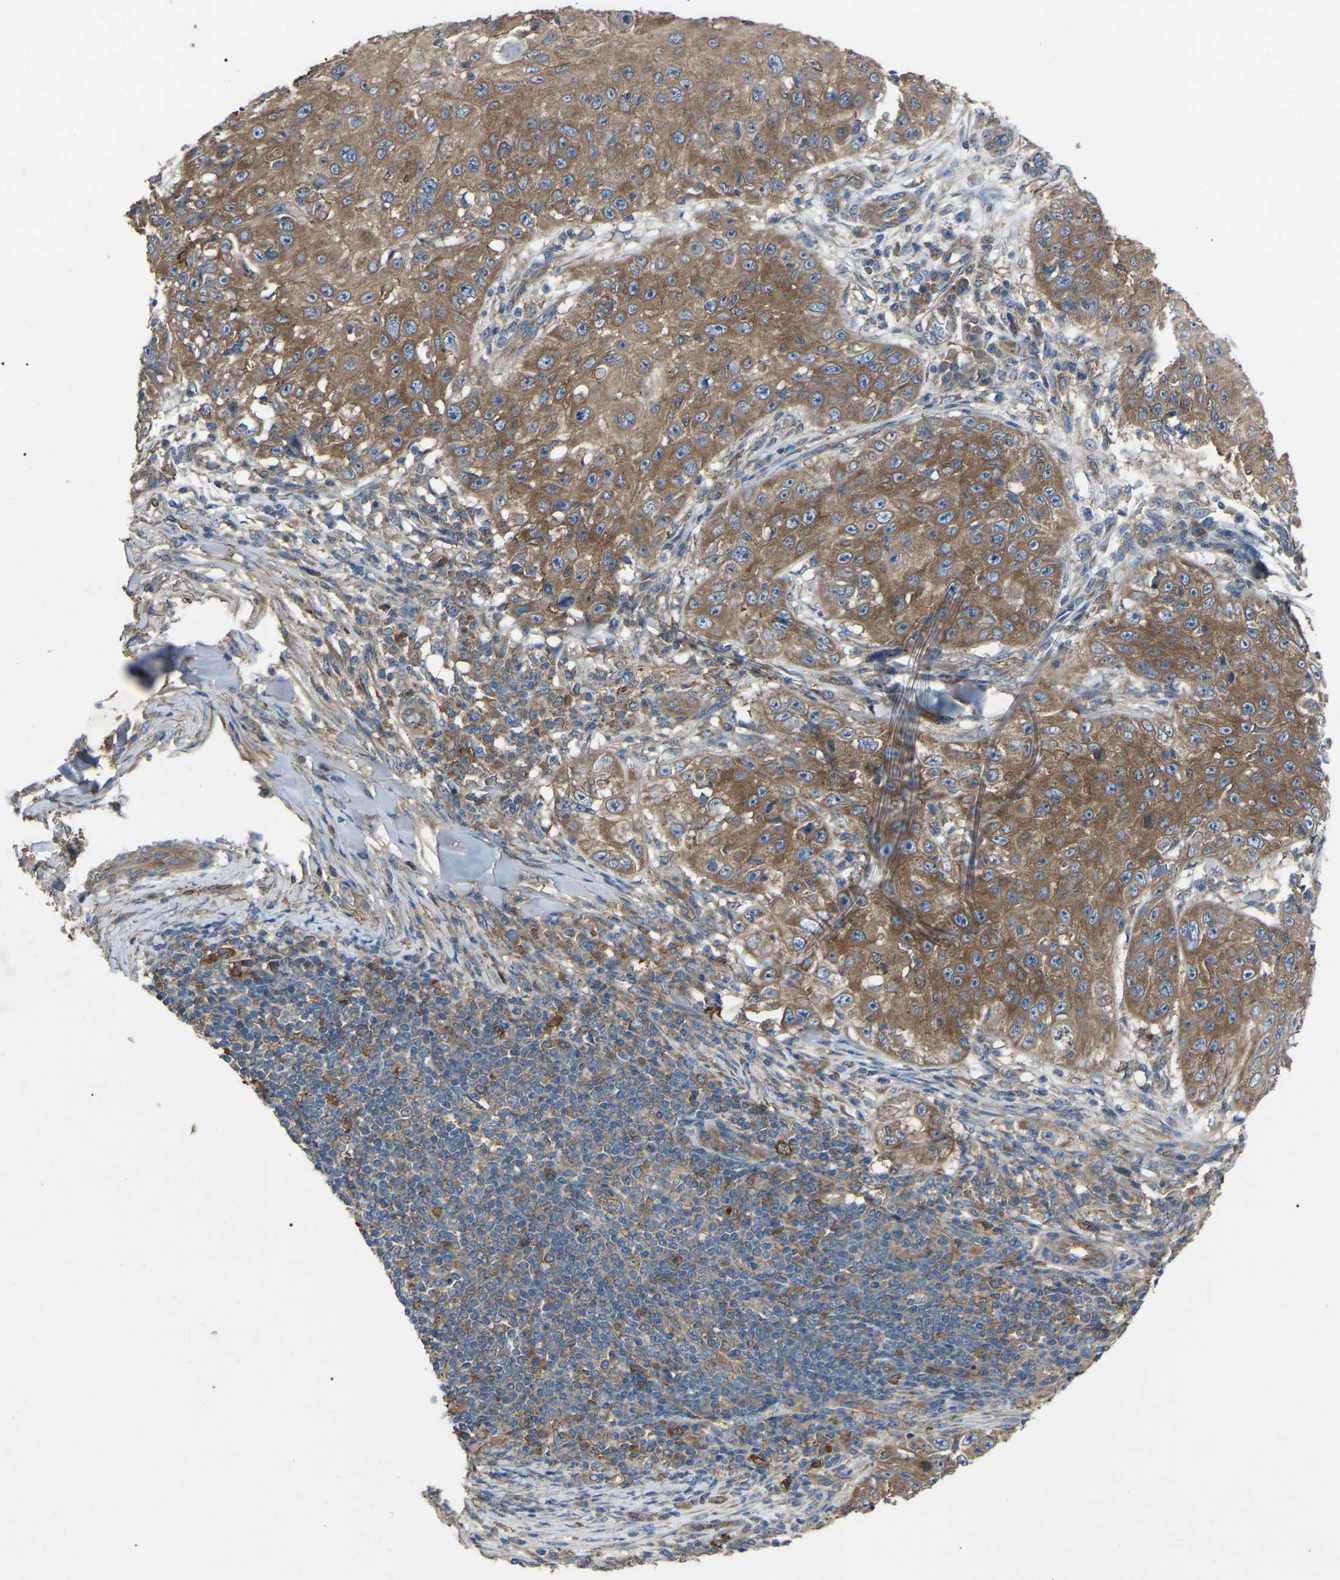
{"staining": {"intensity": "moderate", "quantity": ">75%", "location": "cytoplasmic/membranous"}, "tissue": "skin cancer", "cell_type": "Tumor cells", "image_type": "cancer", "snomed": [{"axis": "morphology", "description": "Squamous cell carcinoma, NOS"}, {"axis": "topography", "description": "Skin"}], "caption": "Skin cancer stained for a protein demonstrates moderate cytoplasmic/membranous positivity in tumor cells. (DAB IHC with brightfield microscopy, high magnification).", "gene": "AIMP1", "patient": {"sex": "male", "age": 86}}